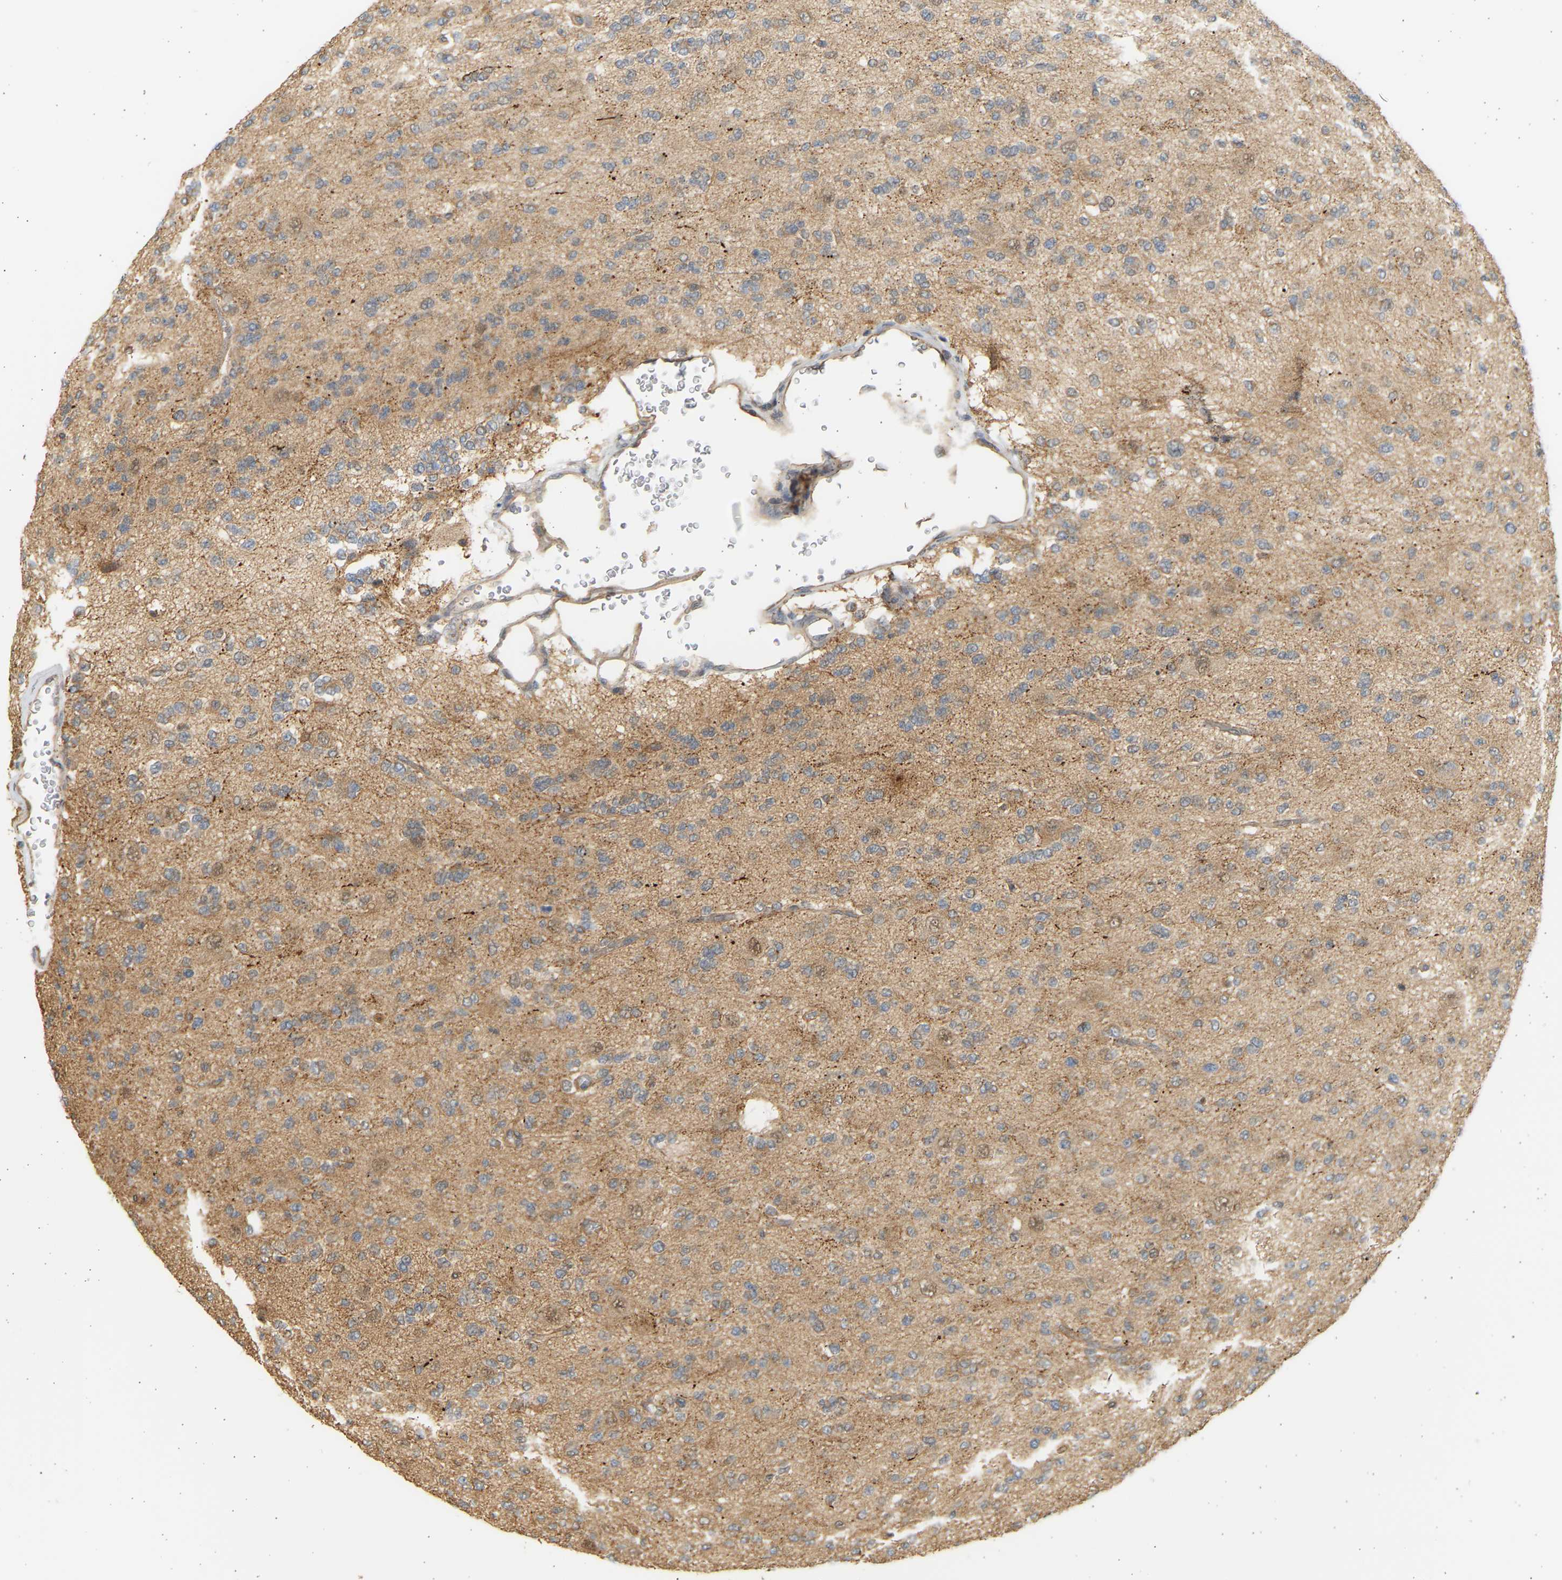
{"staining": {"intensity": "moderate", "quantity": "<25%", "location": "cytoplasmic/membranous"}, "tissue": "glioma", "cell_type": "Tumor cells", "image_type": "cancer", "snomed": [{"axis": "morphology", "description": "Glioma, malignant, Low grade"}, {"axis": "topography", "description": "Brain"}], "caption": "Protein expression analysis of human malignant low-grade glioma reveals moderate cytoplasmic/membranous positivity in approximately <25% of tumor cells. The staining was performed using DAB (3,3'-diaminobenzidine), with brown indicating positive protein expression. Nuclei are stained blue with hematoxylin.", "gene": "B4GALT6", "patient": {"sex": "male", "age": 38}}